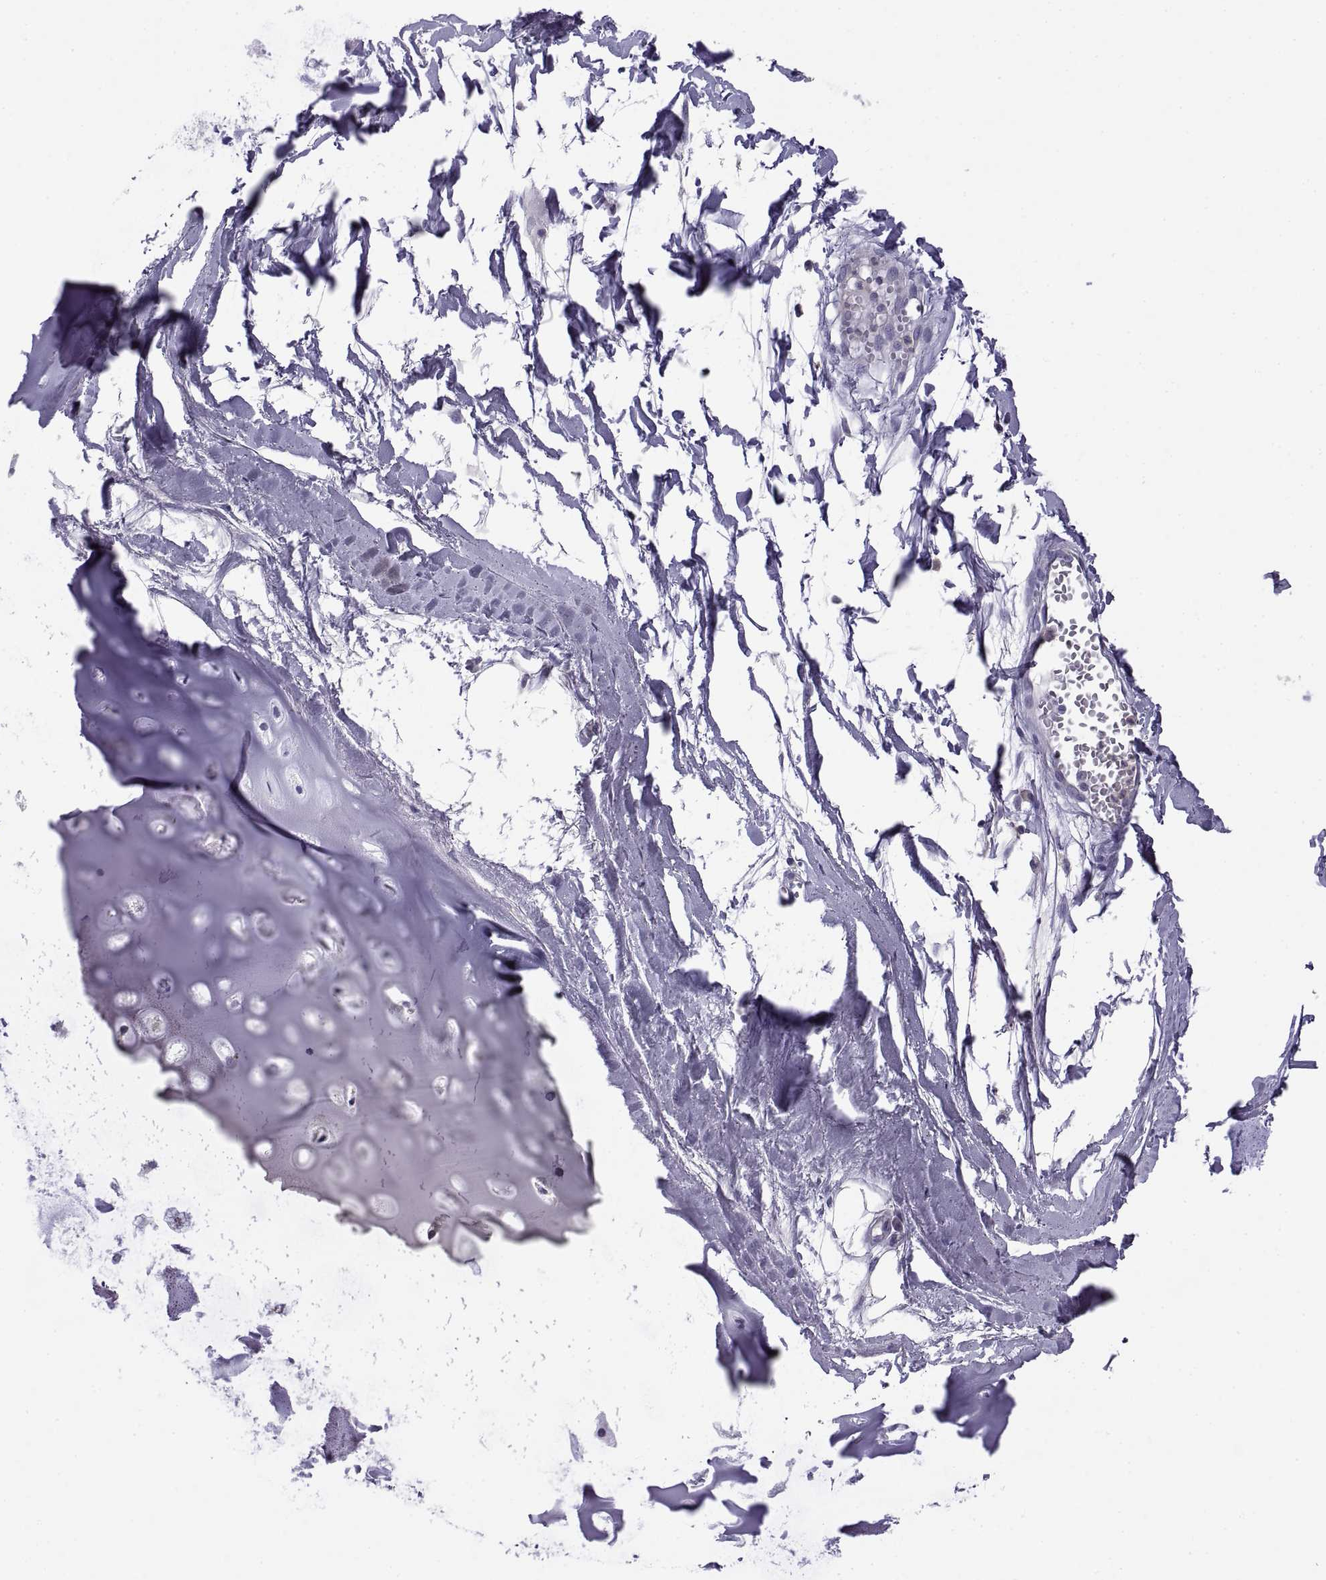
{"staining": {"intensity": "negative", "quantity": "none", "location": "none"}, "tissue": "adipose tissue", "cell_type": "Adipocytes", "image_type": "normal", "snomed": [{"axis": "morphology", "description": "Normal tissue, NOS"}, {"axis": "morphology", "description": "Squamous cell carcinoma, NOS"}, {"axis": "topography", "description": "Cartilage tissue"}, {"axis": "topography", "description": "Lung"}], "caption": "This is a image of immunohistochemistry (IHC) staining of unremarkable adipose tissue, which shows no staining in adipocytes.", "gene": "RGS19", "patient": {"sex": "male", "age": 66}}